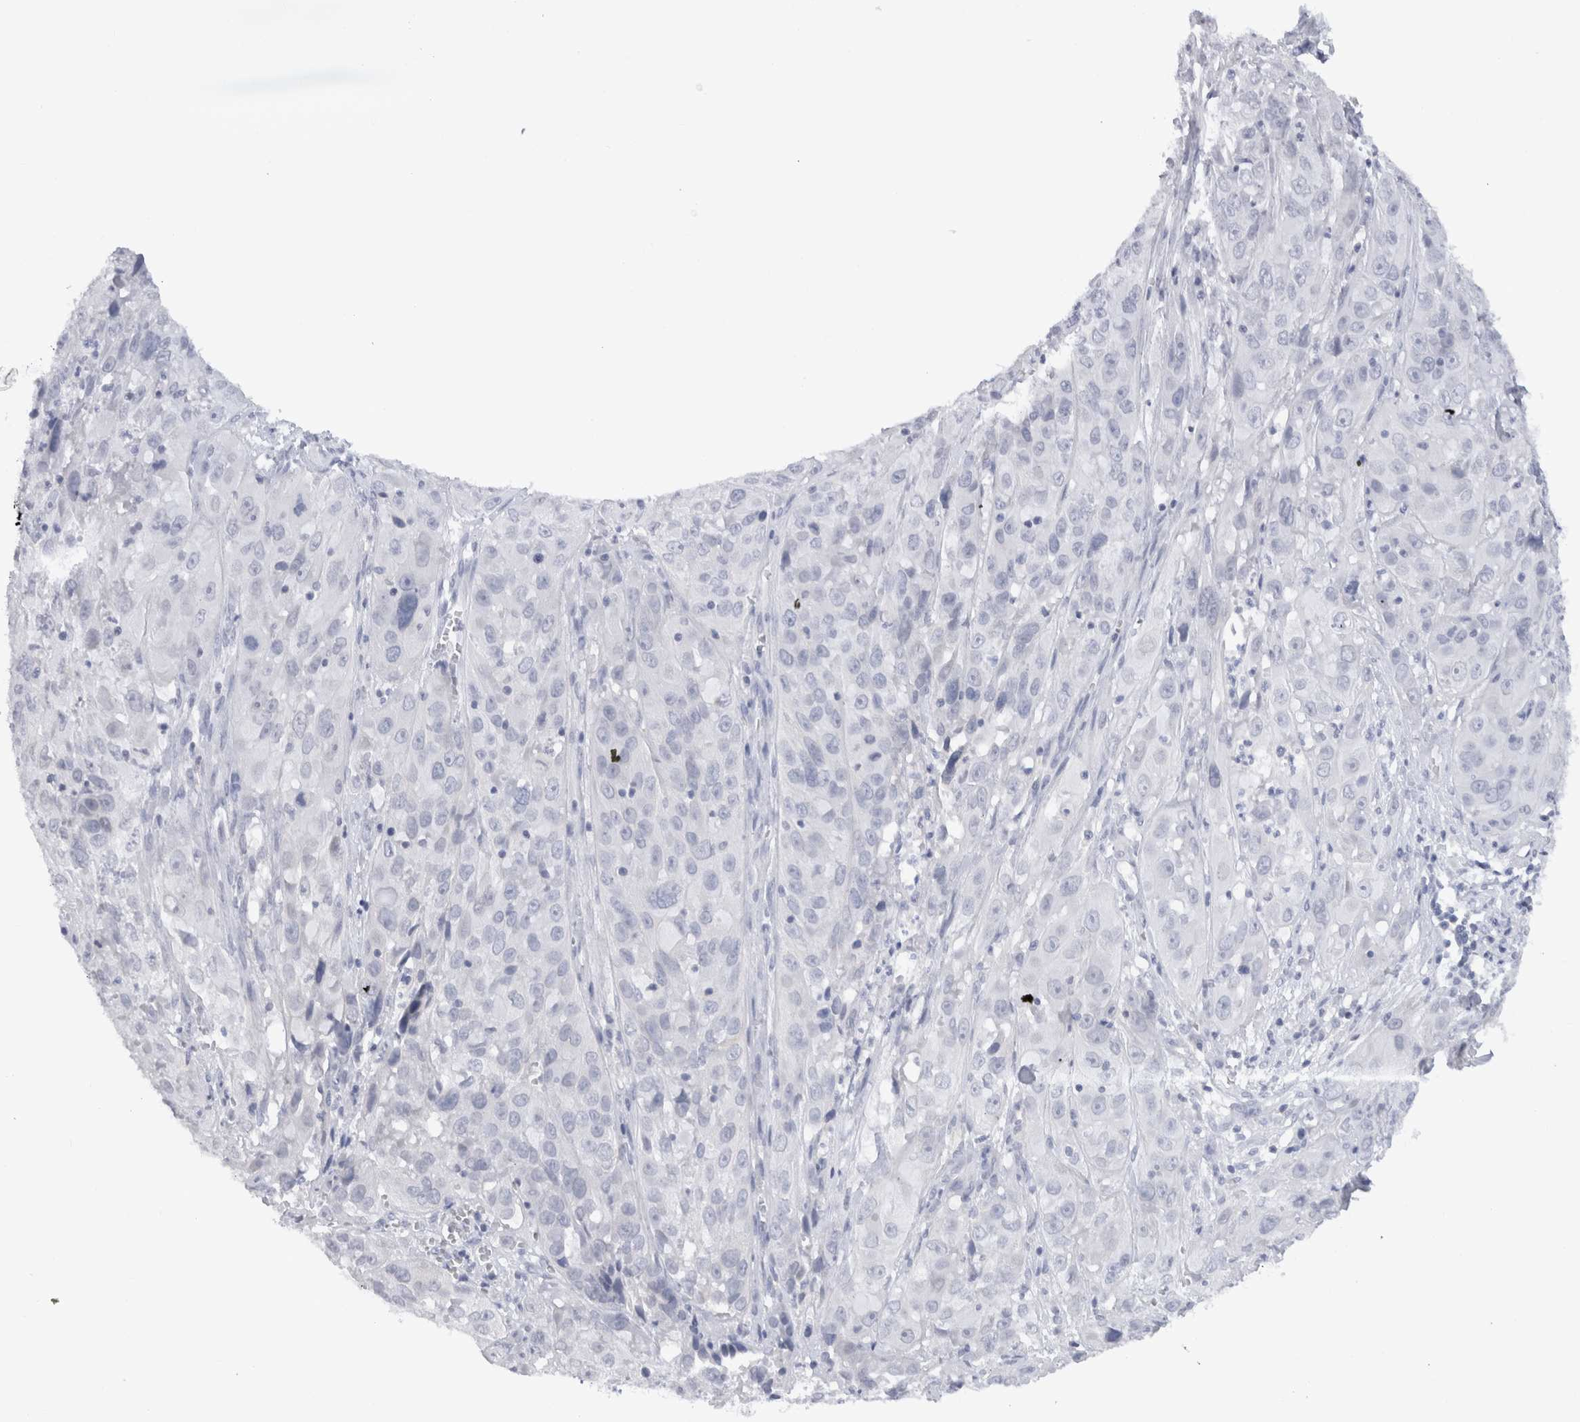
{"staining": {"intensity": "negative", "quantity": "none", "location": "none"}, "tissue": "cervical cancer", "cell_type": "Tumor cells", "image_type": "cancer", "snomed": [{"axis": "morphology", "description": "Squamous cell carcinoma, NOS"}, {"axis": "topography", "description": "Cervix"}], "caption": "IHC of cervical squamous cell carcinoma reveals no positivity in tumor cells.", "gene": "C9orf50", "patient": {"sex": "female", "age": 32}}